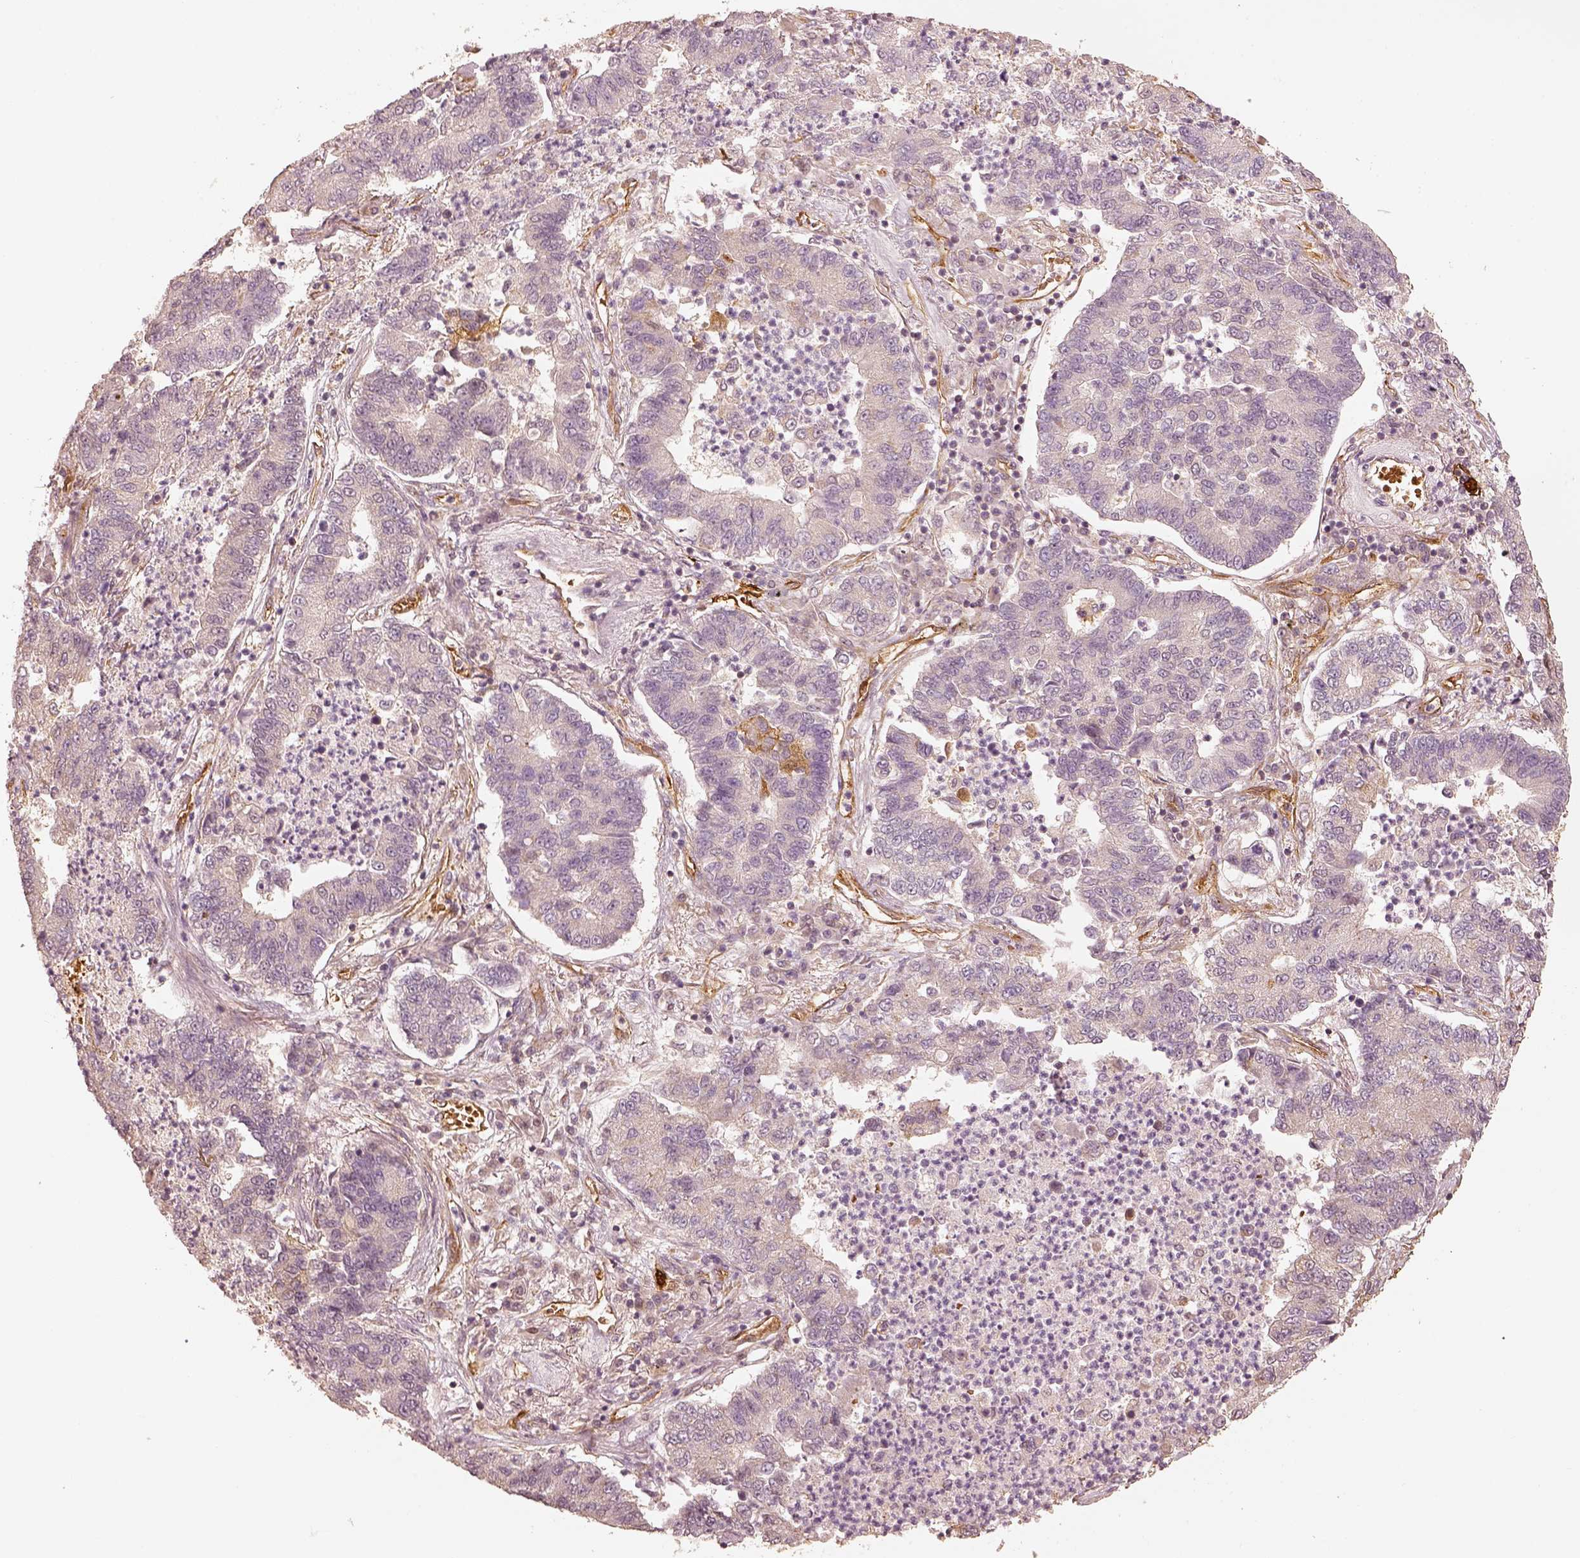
{"staining": {"intensity": "negative", "quantity": "none", "location": "none"}, "tissue": "lung cancer", "cell_type": "Tumor cells", "image_type": "cancer", "snomed": [{"axis": "morphology", "description": "Adenocarcinoma, NOS"}, {"axis": "topography", "description": "Lung"}], "caption": "Histopathology image shows no protein staining in tumor cells of lung cancer tissue.", "gene": "FSCN1", "patient": {"sex": "female", "age": 57}}